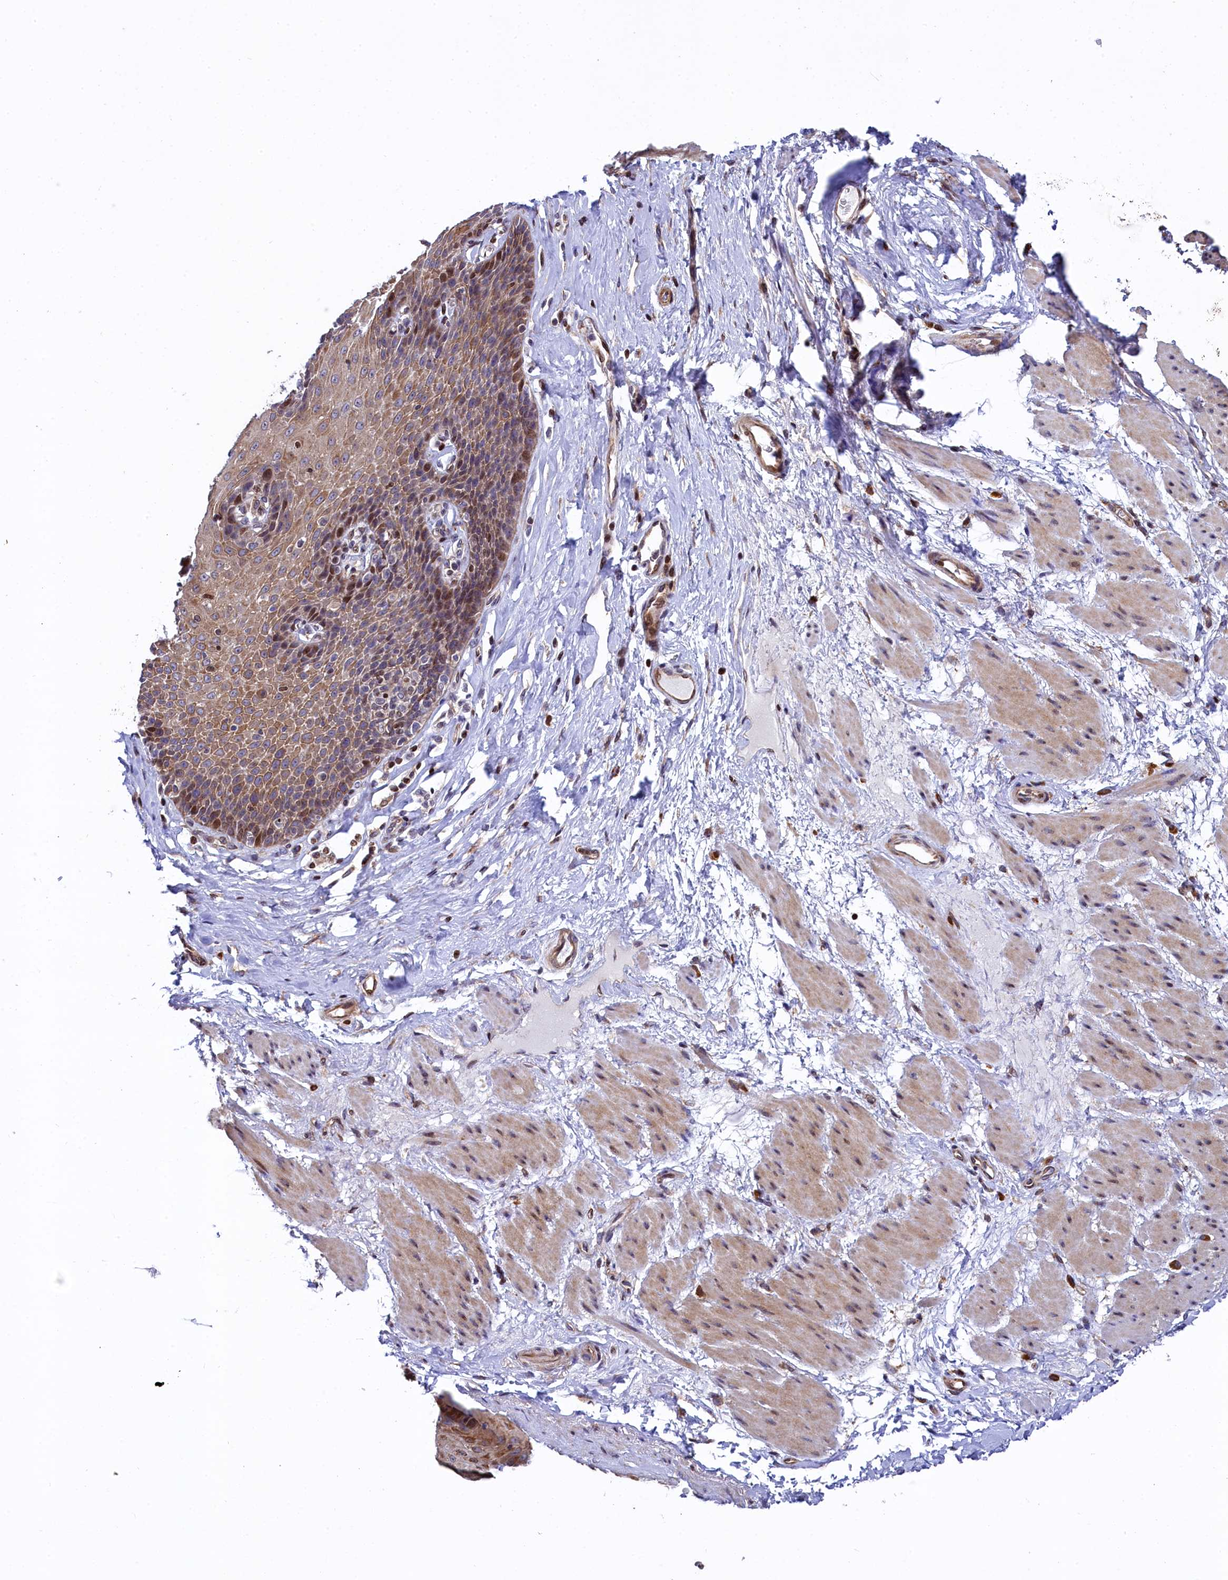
{"staining": {"intensity": "moderate", "quantity": ">75%", "location": "cytoplasmic/membranous,nuclear"}, "tissue": "esophagus", "cell_type": "Squamous epithelial cells", "image_type": "normal", "snomed": [{"axis": "morphology", "description": "Normal tissue, NOS"}, {"axis": "topography", "description": "Esophagus"}], "caption": "About >75% of squamous epithelial cells in unremarkable human esophagus display moderate cytoplasmic/membranous,nuclear protein expression as visualized by brown immunohistochemical staining.", "gene": "TGDS", "patient": {"sex": "female", "age": 61}}